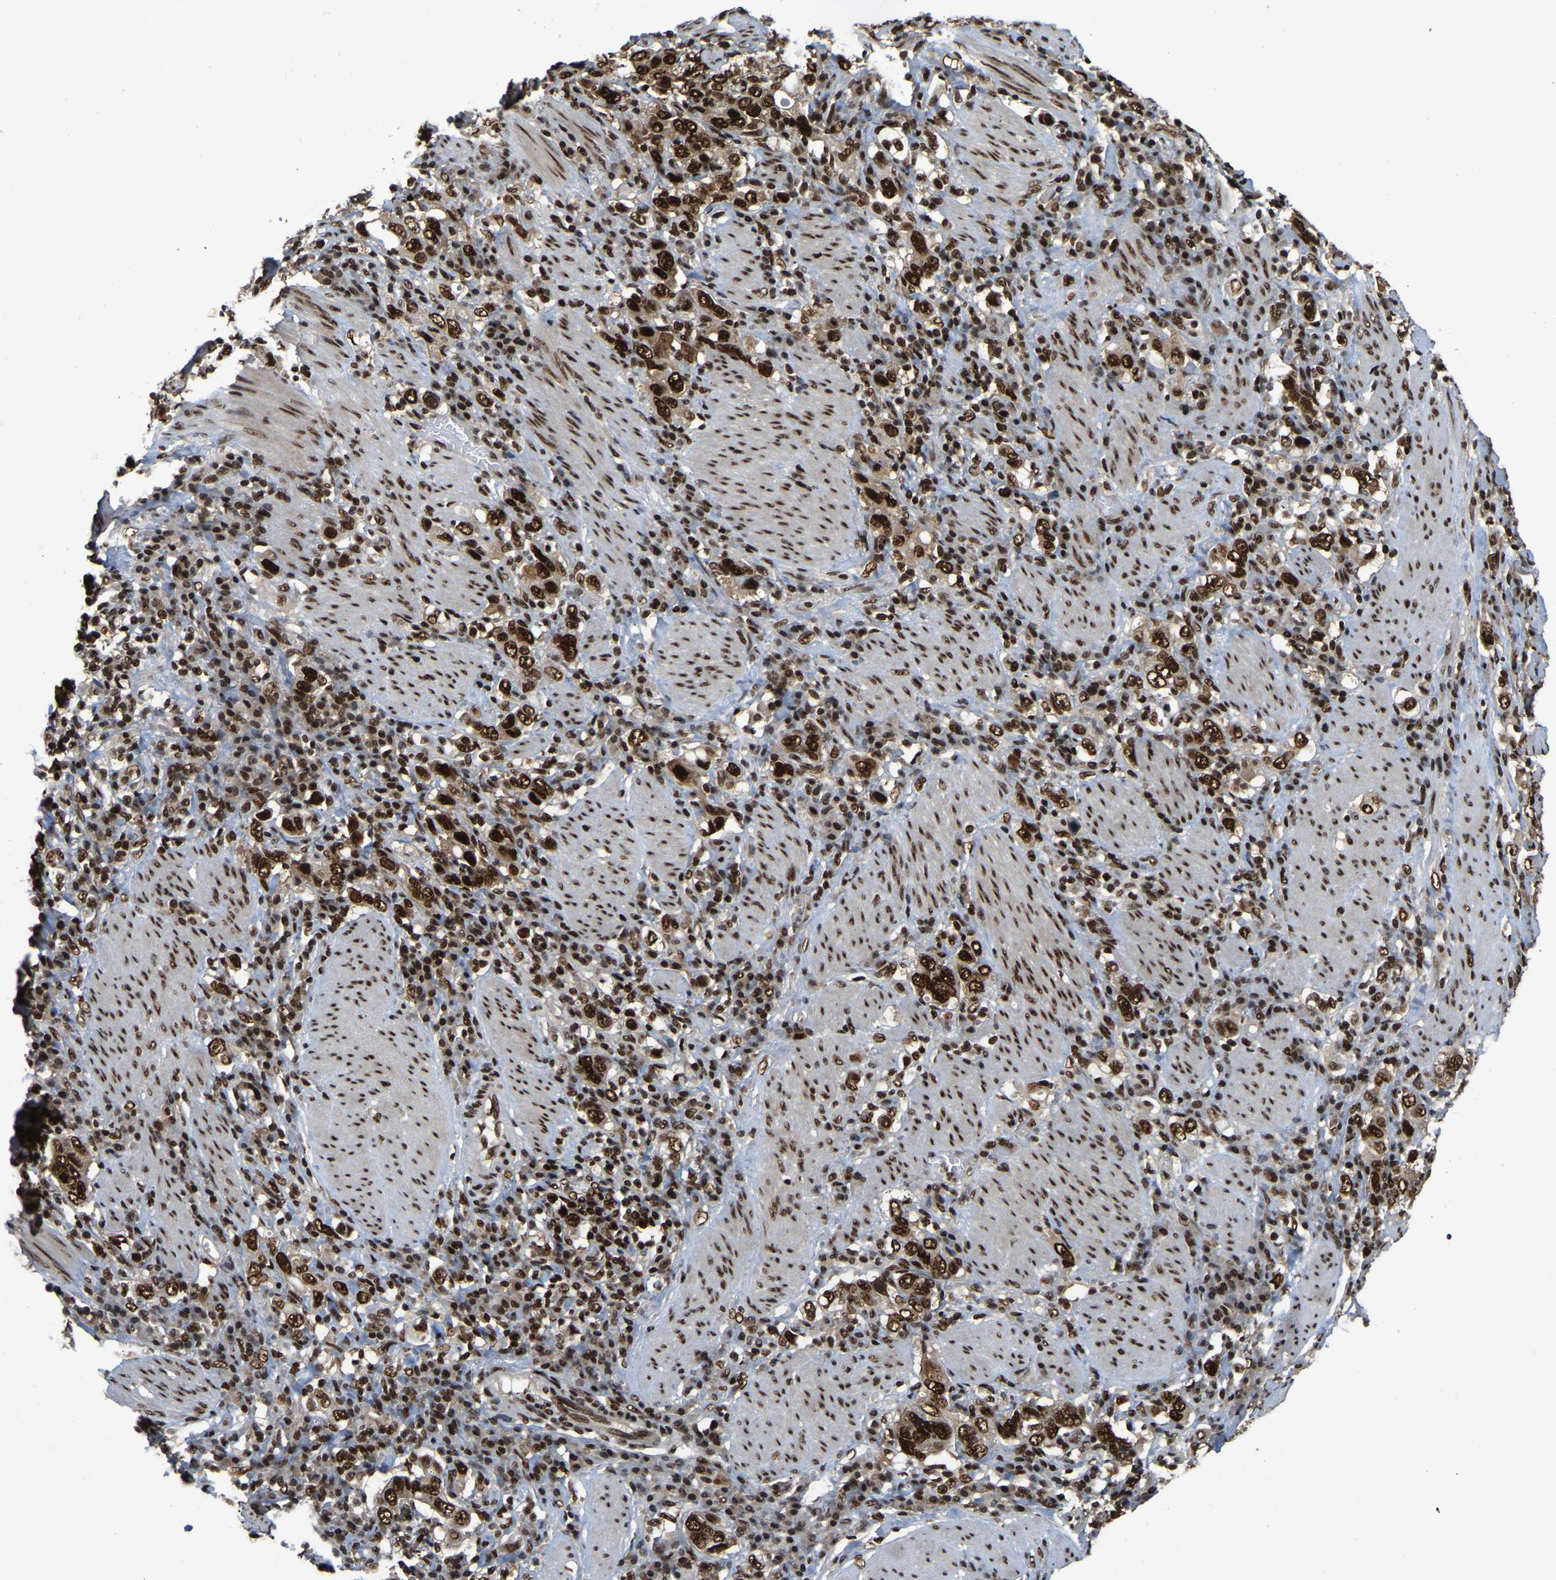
{"staining": {"intensity": "strong", "quantity": ">75%", "location": "nuclear"}, "tissue": "stomach cancer", "cell_type": "Tumor cells", "image_type": "cancer", "snomed": [{"axis": "morphology", "description": "Adenocarcinoma, NOS"}, {"axis": "topography", "description": "Stomach, upper"}], "caption": "Immunohistochemical staining of adenocarcinoma (stomach) shows strong nuclear protein expression in about >75% of tumor cells.", "gene": "TBL1XR1", "patient": {"sex": "male", "age": 62}}